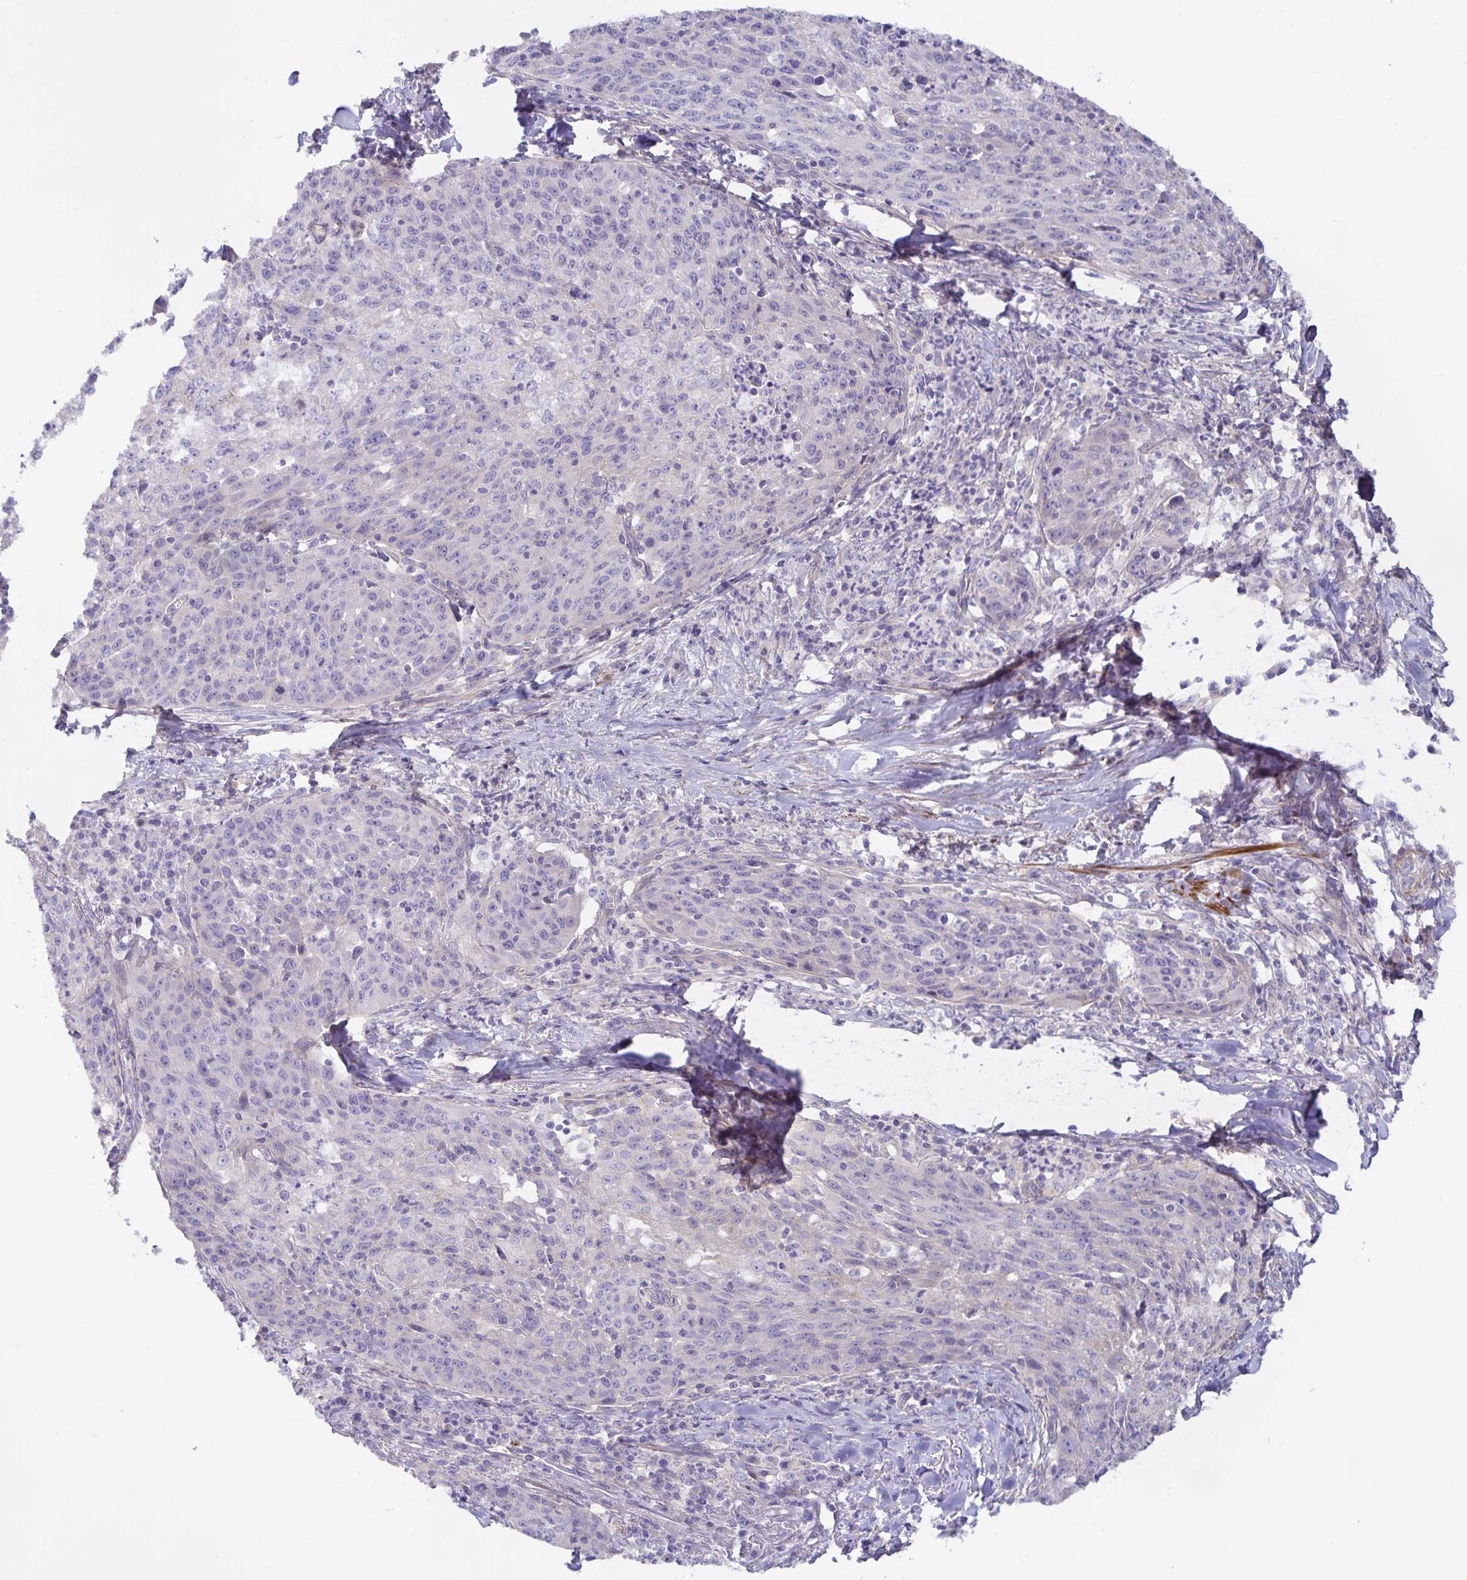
{"staining": {"intensity": "negative", "quantity": "none", "location": "none"}, "tissue": "lung cancer", "cell_type": "Tumor cells", "image_type": "cancer", "snomed": [{"axis": "morphology", "description": "Squamous cell carcinoma, NOS"}, {"axis": "morphology", "description": "Squamous cell carcinoma, metastatic, NOS"}, {"axis": "topography", "description": "Bronchus"}, {"axis": "topography", "description": "Lung"}], "caption": "A high-resolution image shows IHC staining of lung cancer, which demonstrates no significant staining in tumor cells.", "gene": "METTL22", "patient": {"sex": "male", "age": 62}}